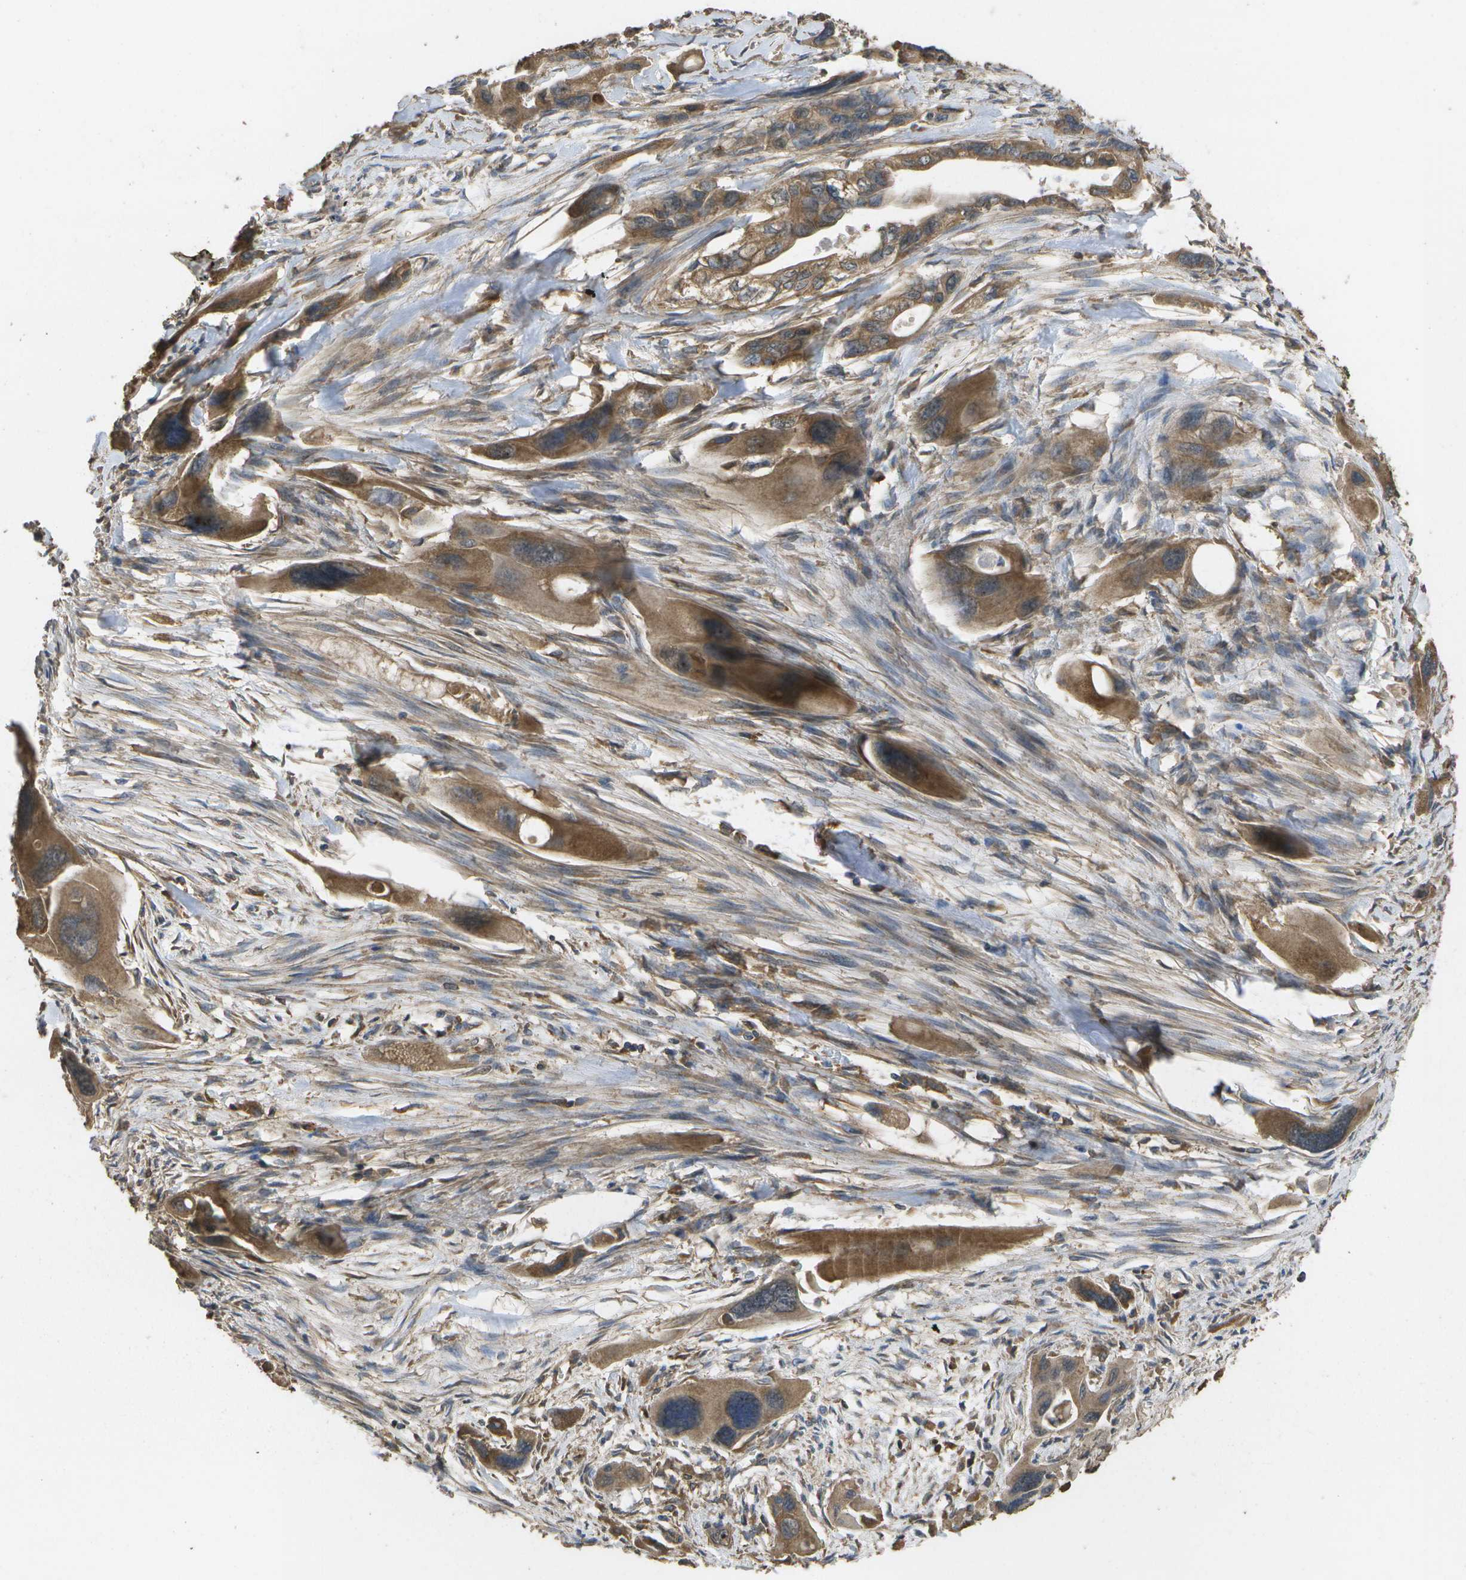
{"staining": {"intensity": "moderate", "quantity": ">75%", "location": "cytoplasmic/membranous"}, "tissue": "pancreatic cancer", "cell_type": "Tumor cells", "image_type": "cancer", "snomed": [{"axis": "morphology", "description": "Adenocarcinoma, NOS"}, {"axis": "topography", "description": "Pancreas"}], "caption": "An IHC image of tumor tissue is shown. Protein staining in brown labels moderate cytoplasmic/membranous positivity in adenocarcinoma (pancreatic) within tumor cells. Nuclei are stained in blue.", "gene": "SACS", "patient": {"sex": "male", "age": 73}}